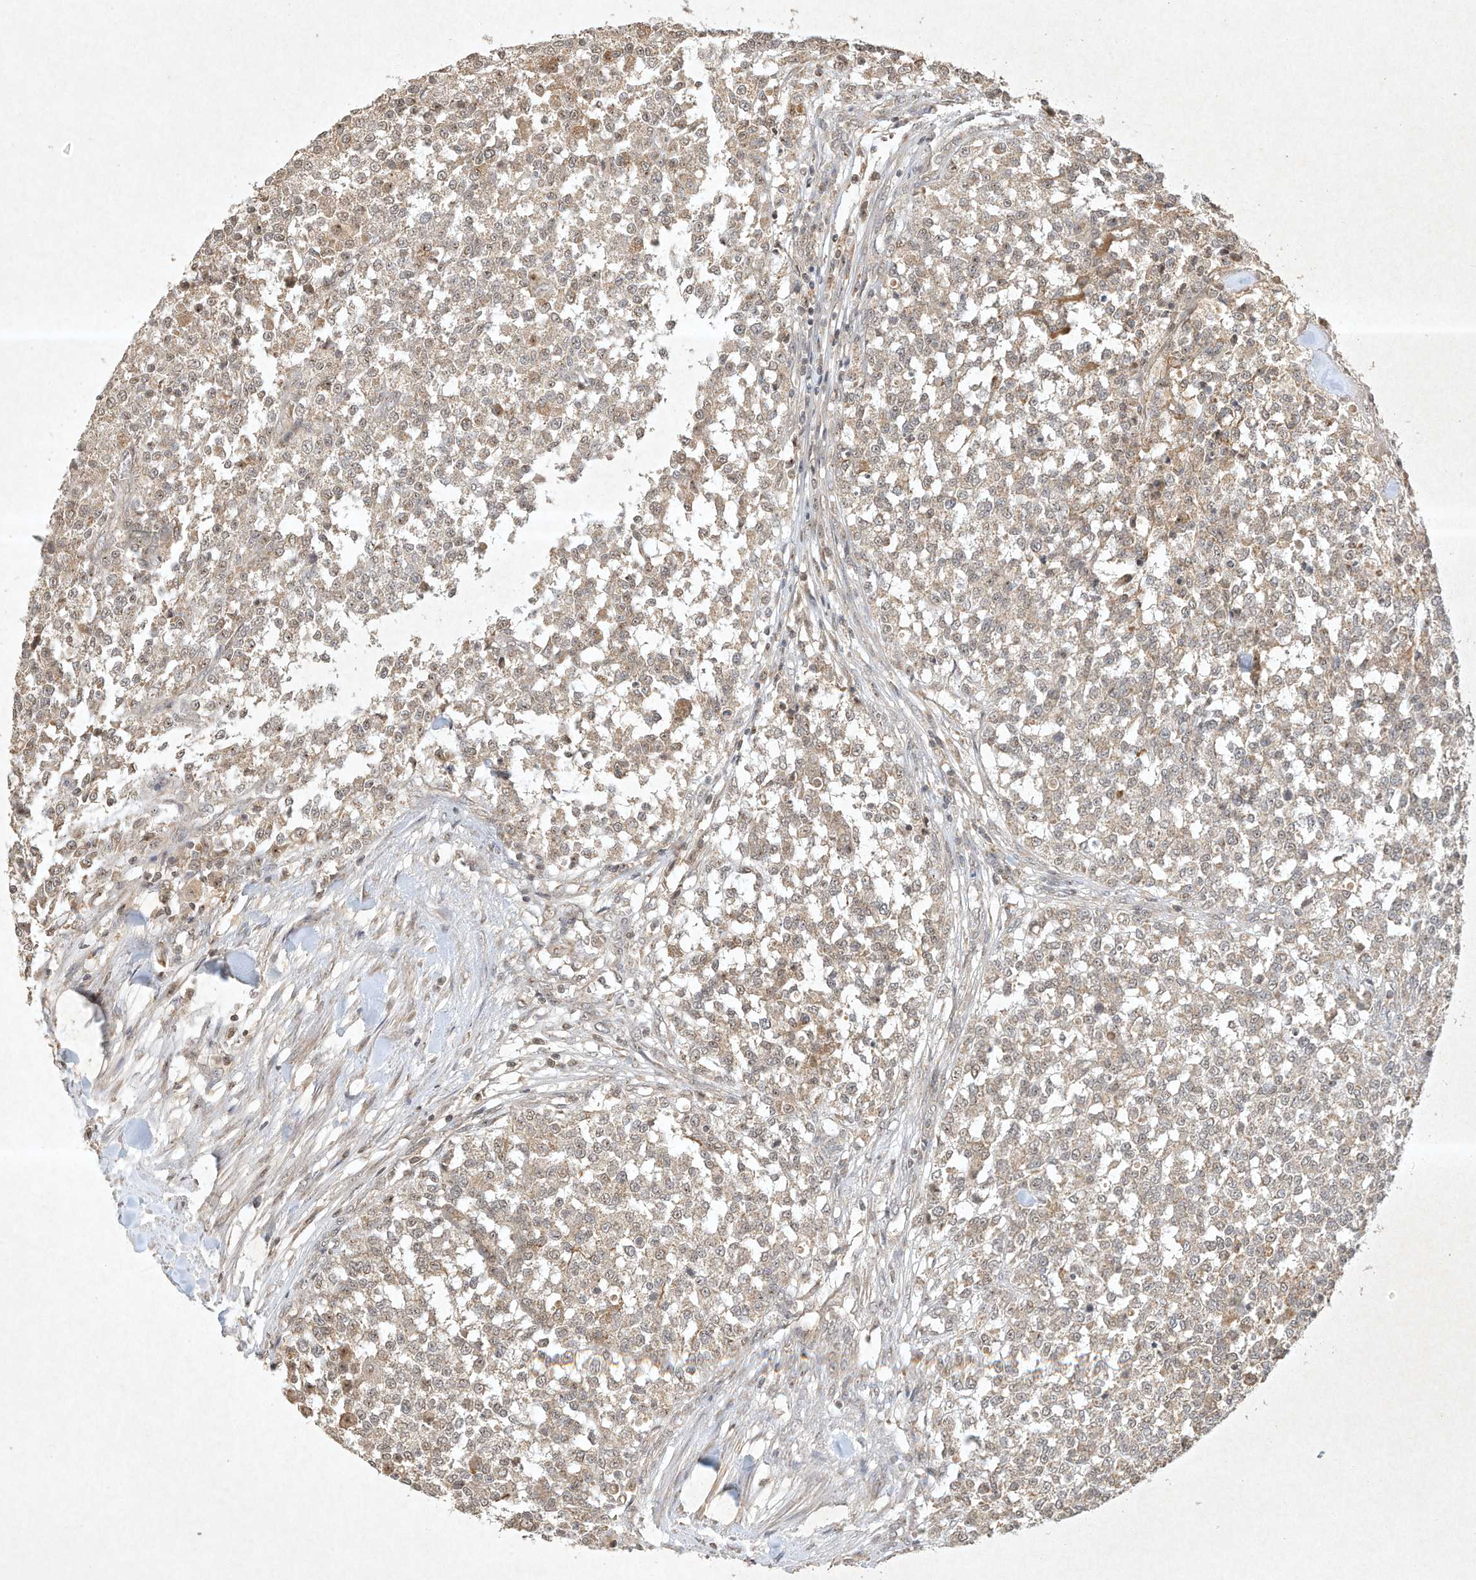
{"staining": {"intensity": "weak", "quantity": ">75%", "location": "cytoplasmic/membranous"}, "tissue": "testis cancer", "cell_type": "Tumor cells", "image_type": "cancer", "snomed": [{"axis": "morphology", "description": "Seminoma, NOS"}, {"axis": "topography", "description": "Testis"}], "caption": "Immunohistochemistry staining of testis cancer (seminoma), which reveals low levels of weak cytoplasmic/membranous positivity in approximately >75% of tumor cells indicating weak cytoplasmic/membranous protein expression. The staining was performed using DAB (brown) for protein detection and nuclei were counterstained in hematoxylin (blue).", "gene": "BTRC", "patient": {"sex": "male", "age": 59}}